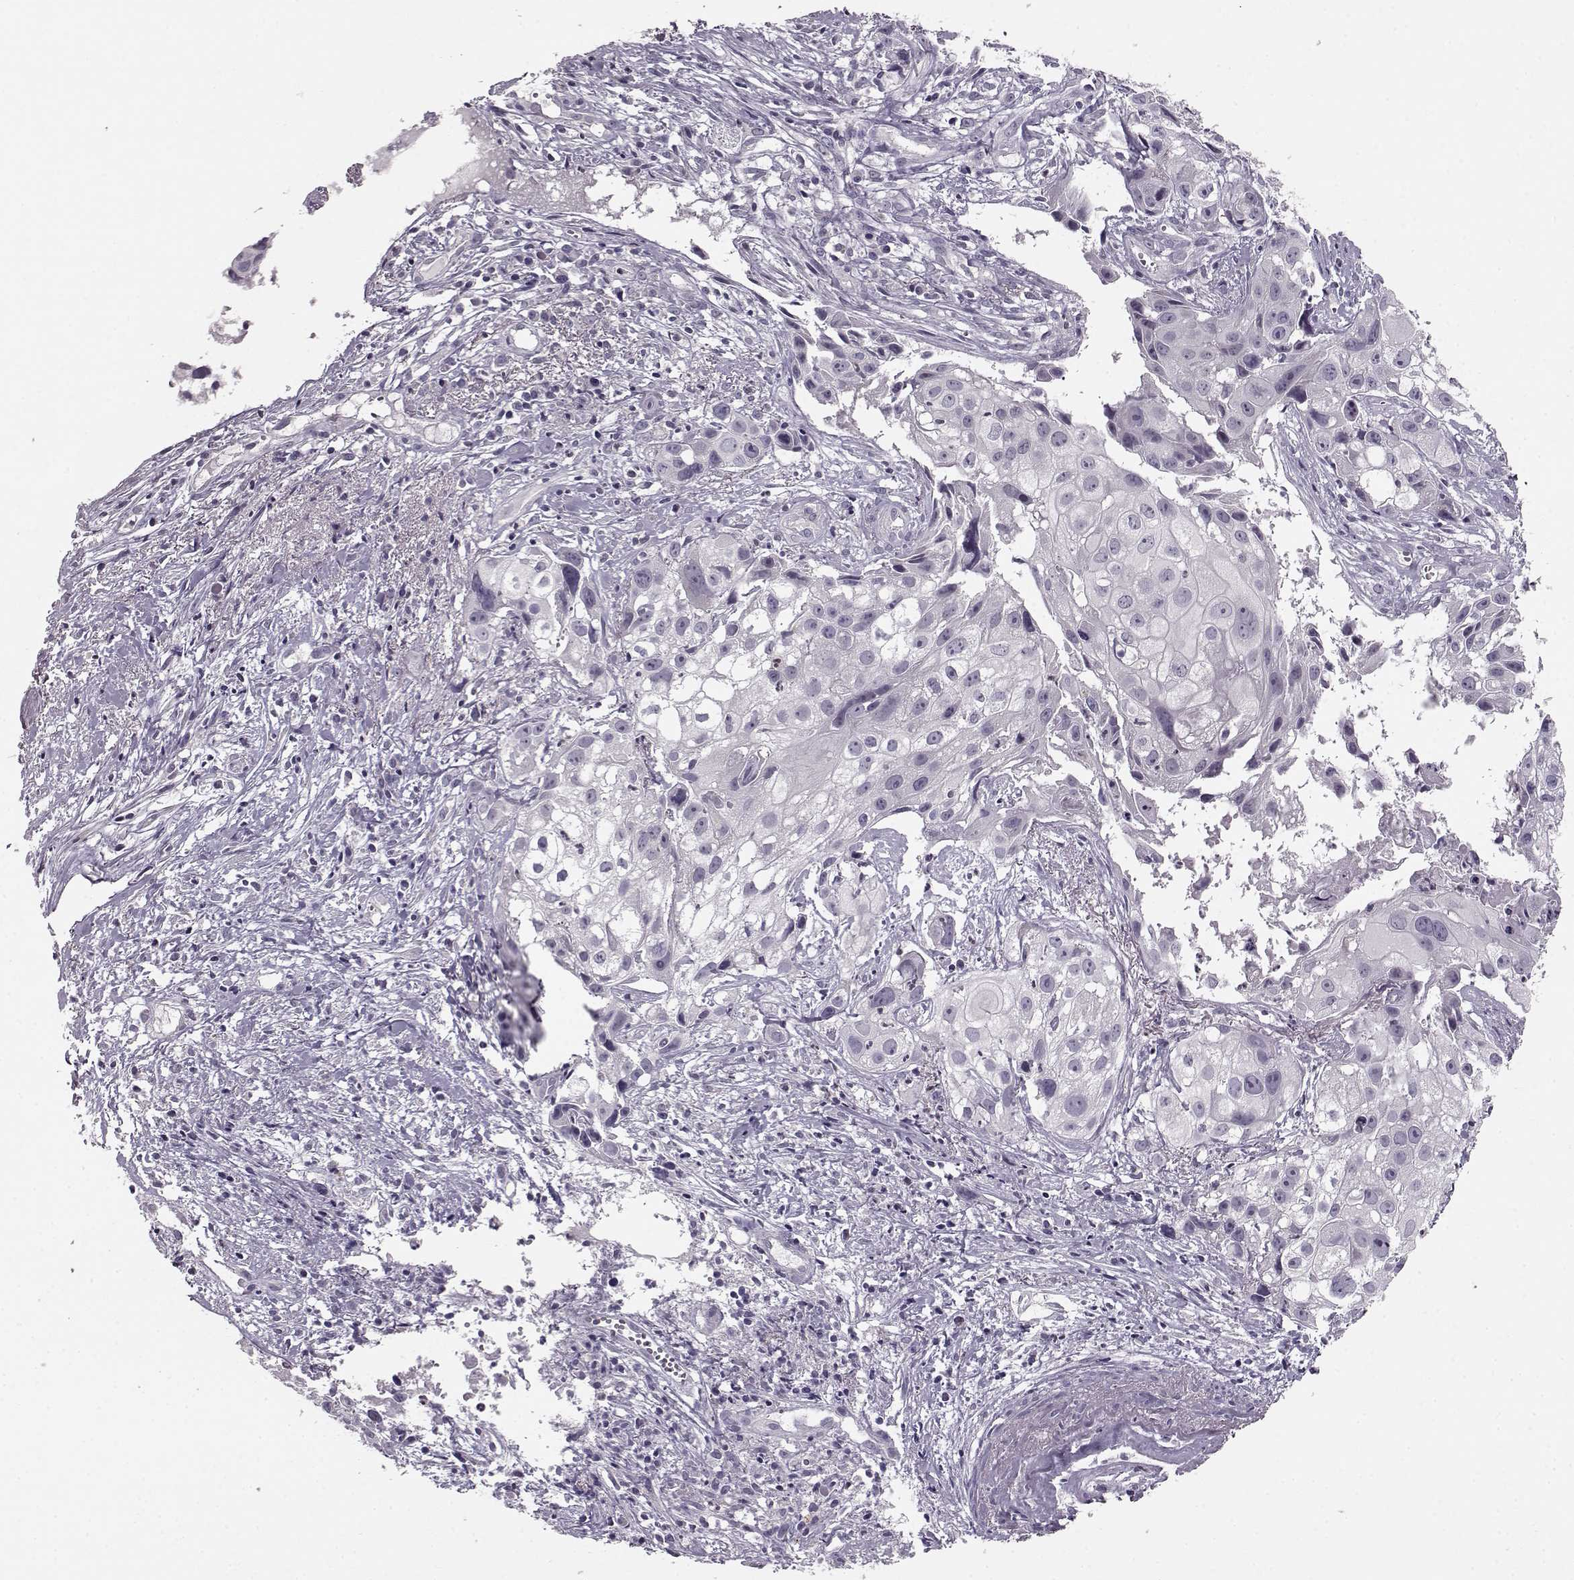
{"staining": {"intensity": "negative", "quantity": "none", "location": "none"}, "tissue": "cervical cancer", "cell_type": "Tumor cells", "image_type": "cancer", "snomed": [{"axis": "morphology", "description": "Squamous cell carcinoma, NOS"}, {"axis": "topography", "description": "Cervix"}], "caption": "An immunohistochemistry photomicrograph of cervical cancer (squamous cell carcinoma) is shown. There is no staining in tumor cells of cervical cancer (squamous cell carcinoma).", "gene": "RP1L1", "patient": {"sex": "female", "age": 53}}